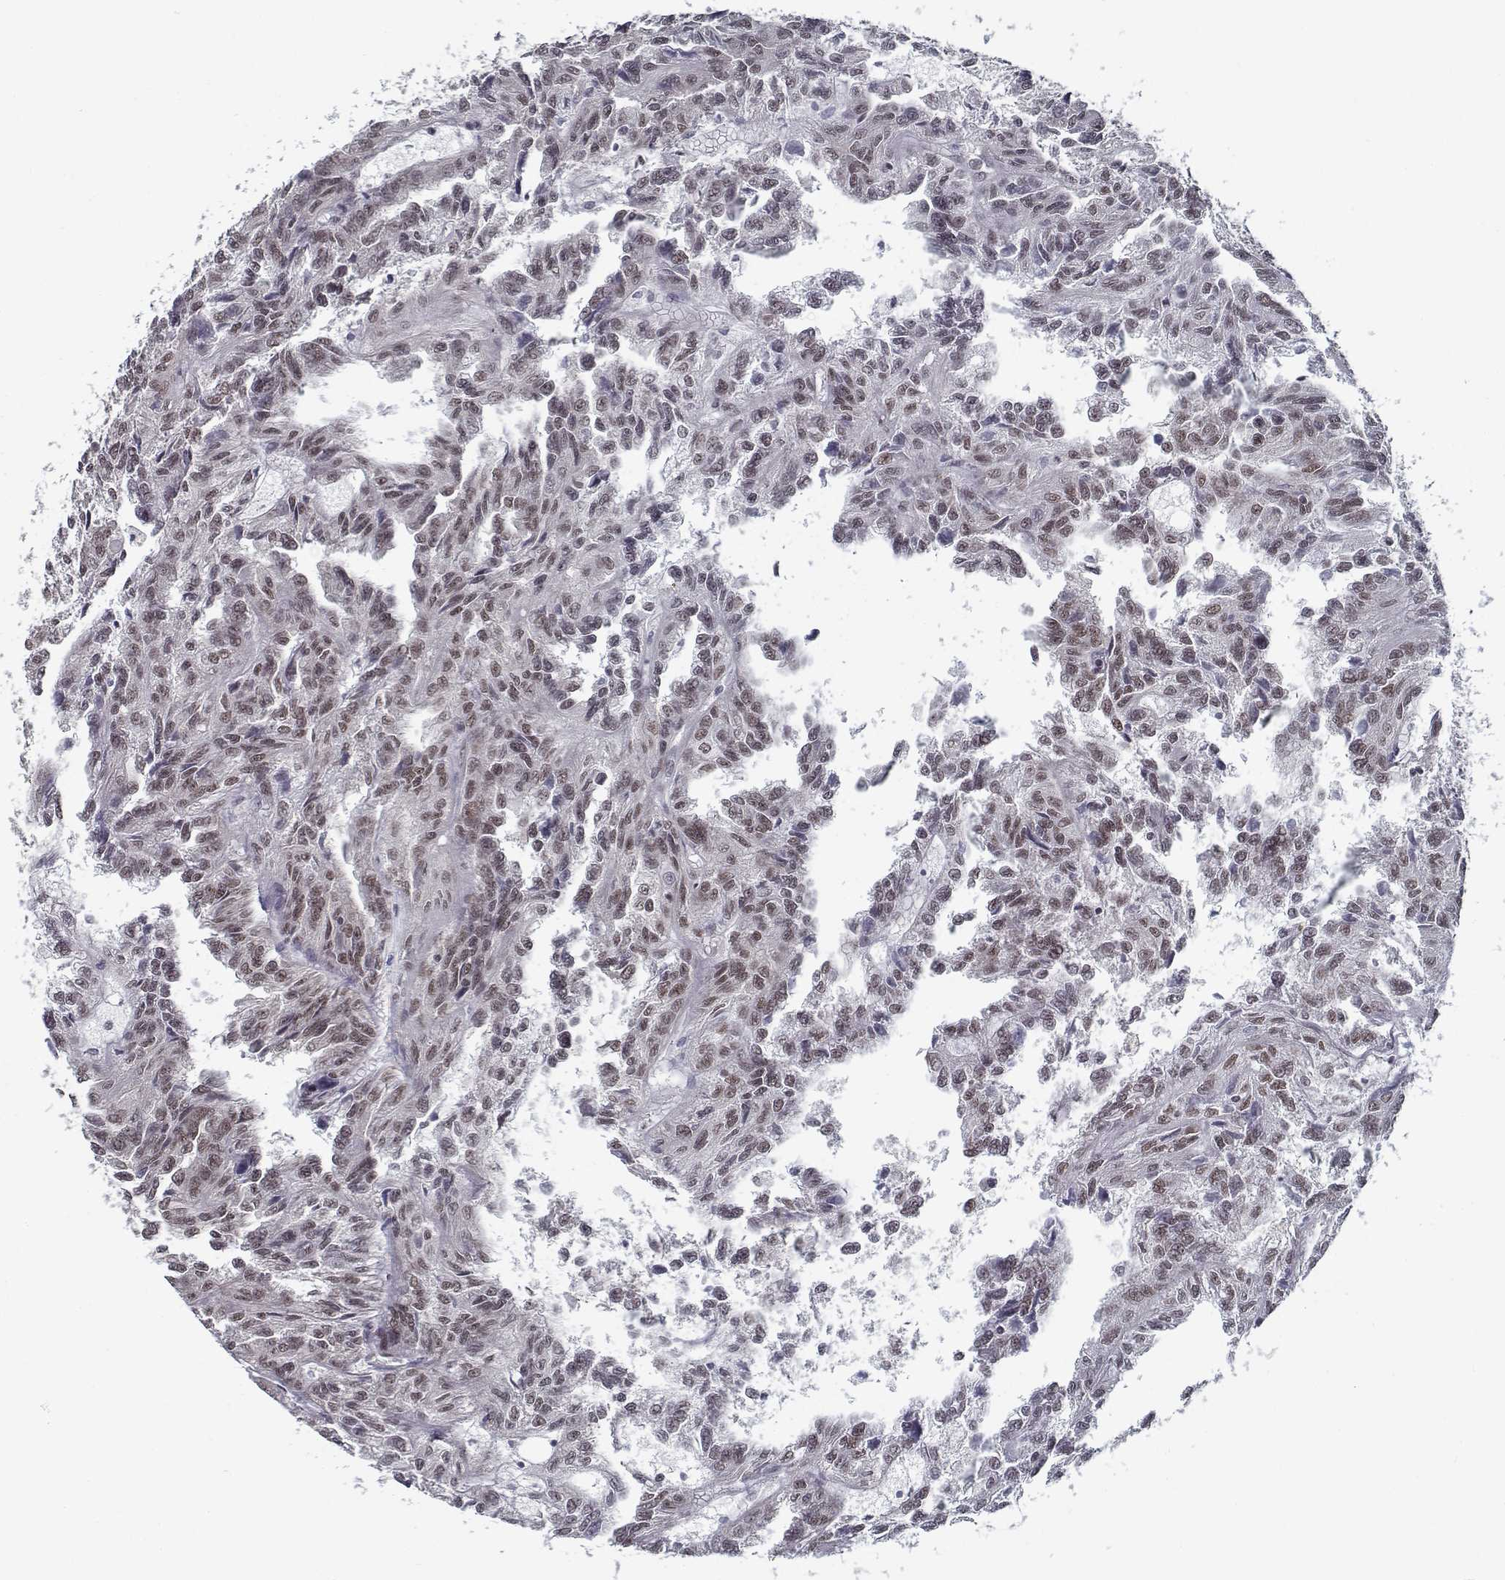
{"staining": {"intensity": "weak", "quantity": ">75%", "location": "nuclear"}, "tissue": "renal cancer", "cell_type": "Tumor cells", "image_type": "cancer", "snomed": [{"axis": "morphology", "description": "Adenocarcinoma, NOS"}, {"axis": "topography", "description": "Kidney"}], "caption": "Immunohistochemistry (DAB) staining of renal adenocarcinoma reveals weak nuclear protein expression in about >75% of tumor cells.", "gene": "TESPA1", "patient": {"sex": "male", "age": 79}}